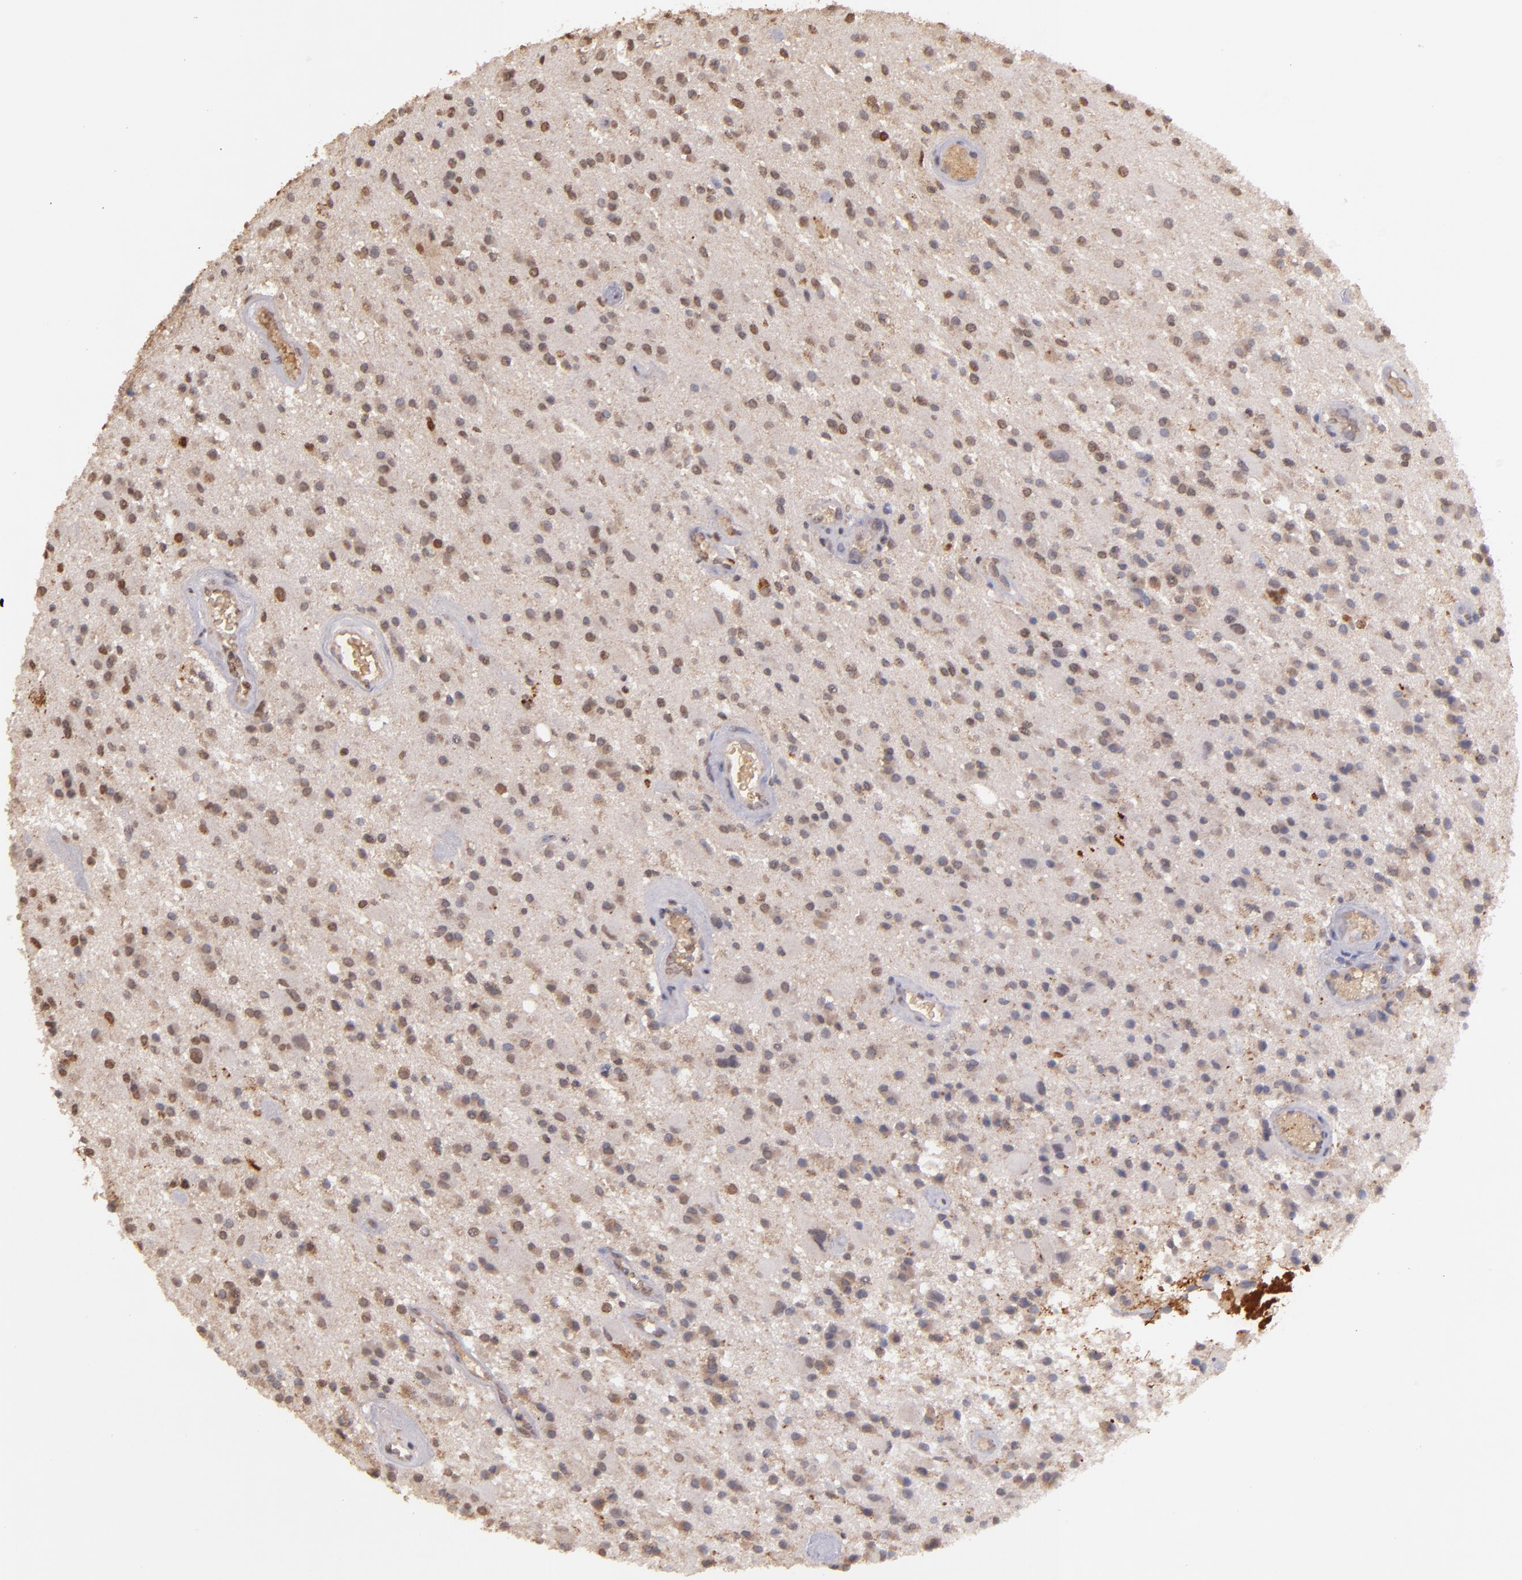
{"staining": {"intensity": "moderate", "quantity": "25%-75%", "location": "cytoplasmic/membranous"}, "tissue": "glioma", "cell_type": "Tumor cells", "image_type": "cancer", "snomed": [{"axis": "morphology", "description": "Glioma, malignant, Low grade"}, {"axis": "topography", "description": "Brain"}], "caption": "Protein expression by IHC displays moderate cytoplasmic/membranous staining in about 25%-75% of tumor cells in glioma.", "gene": "SERPINC1", "patient": {"sex": "male", "age": 58}}